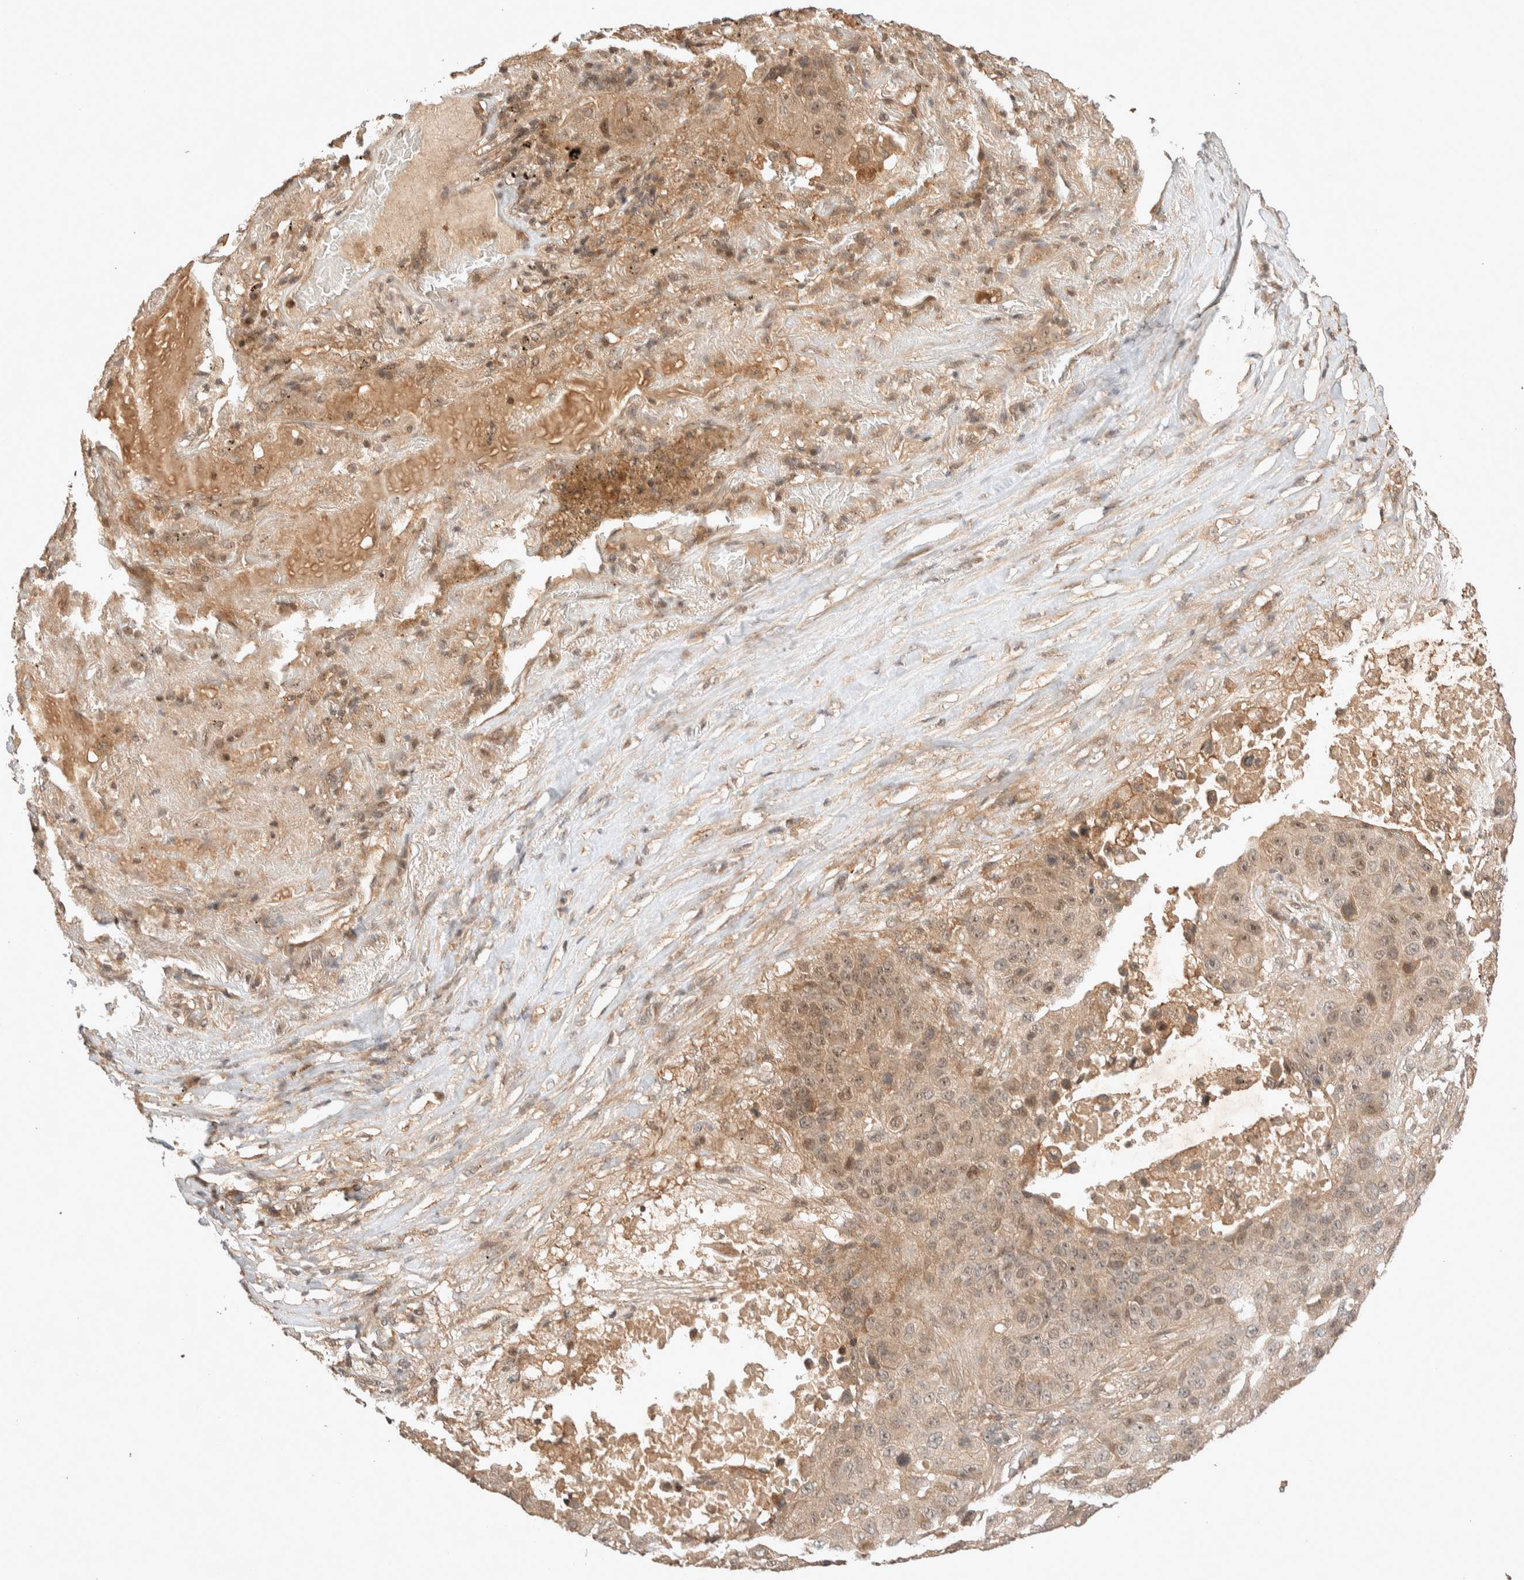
{"staining": {"intensity": "weak", "quantity": ">75%", "location": "cytoplasmic/membranous,nuclear"}, "tissue": "lung cancer", "cell_type": "Tumor cells", "image_type": "cancer", "snomed": [{"axis": "morphology", "description": "Squamous cell carcinoma, NOS"}, {"axis": "topography", "description": "Lung"}], "caption": "Weak cytoplasmic/membranous and nuclear expression for a protein is appreciated in about >75% of tumor cells of lung squamous cell carcinoma using immunohistochemistry (IHC).", "gene": "THRA", "patient": {"sex": "male", "age": 57}}